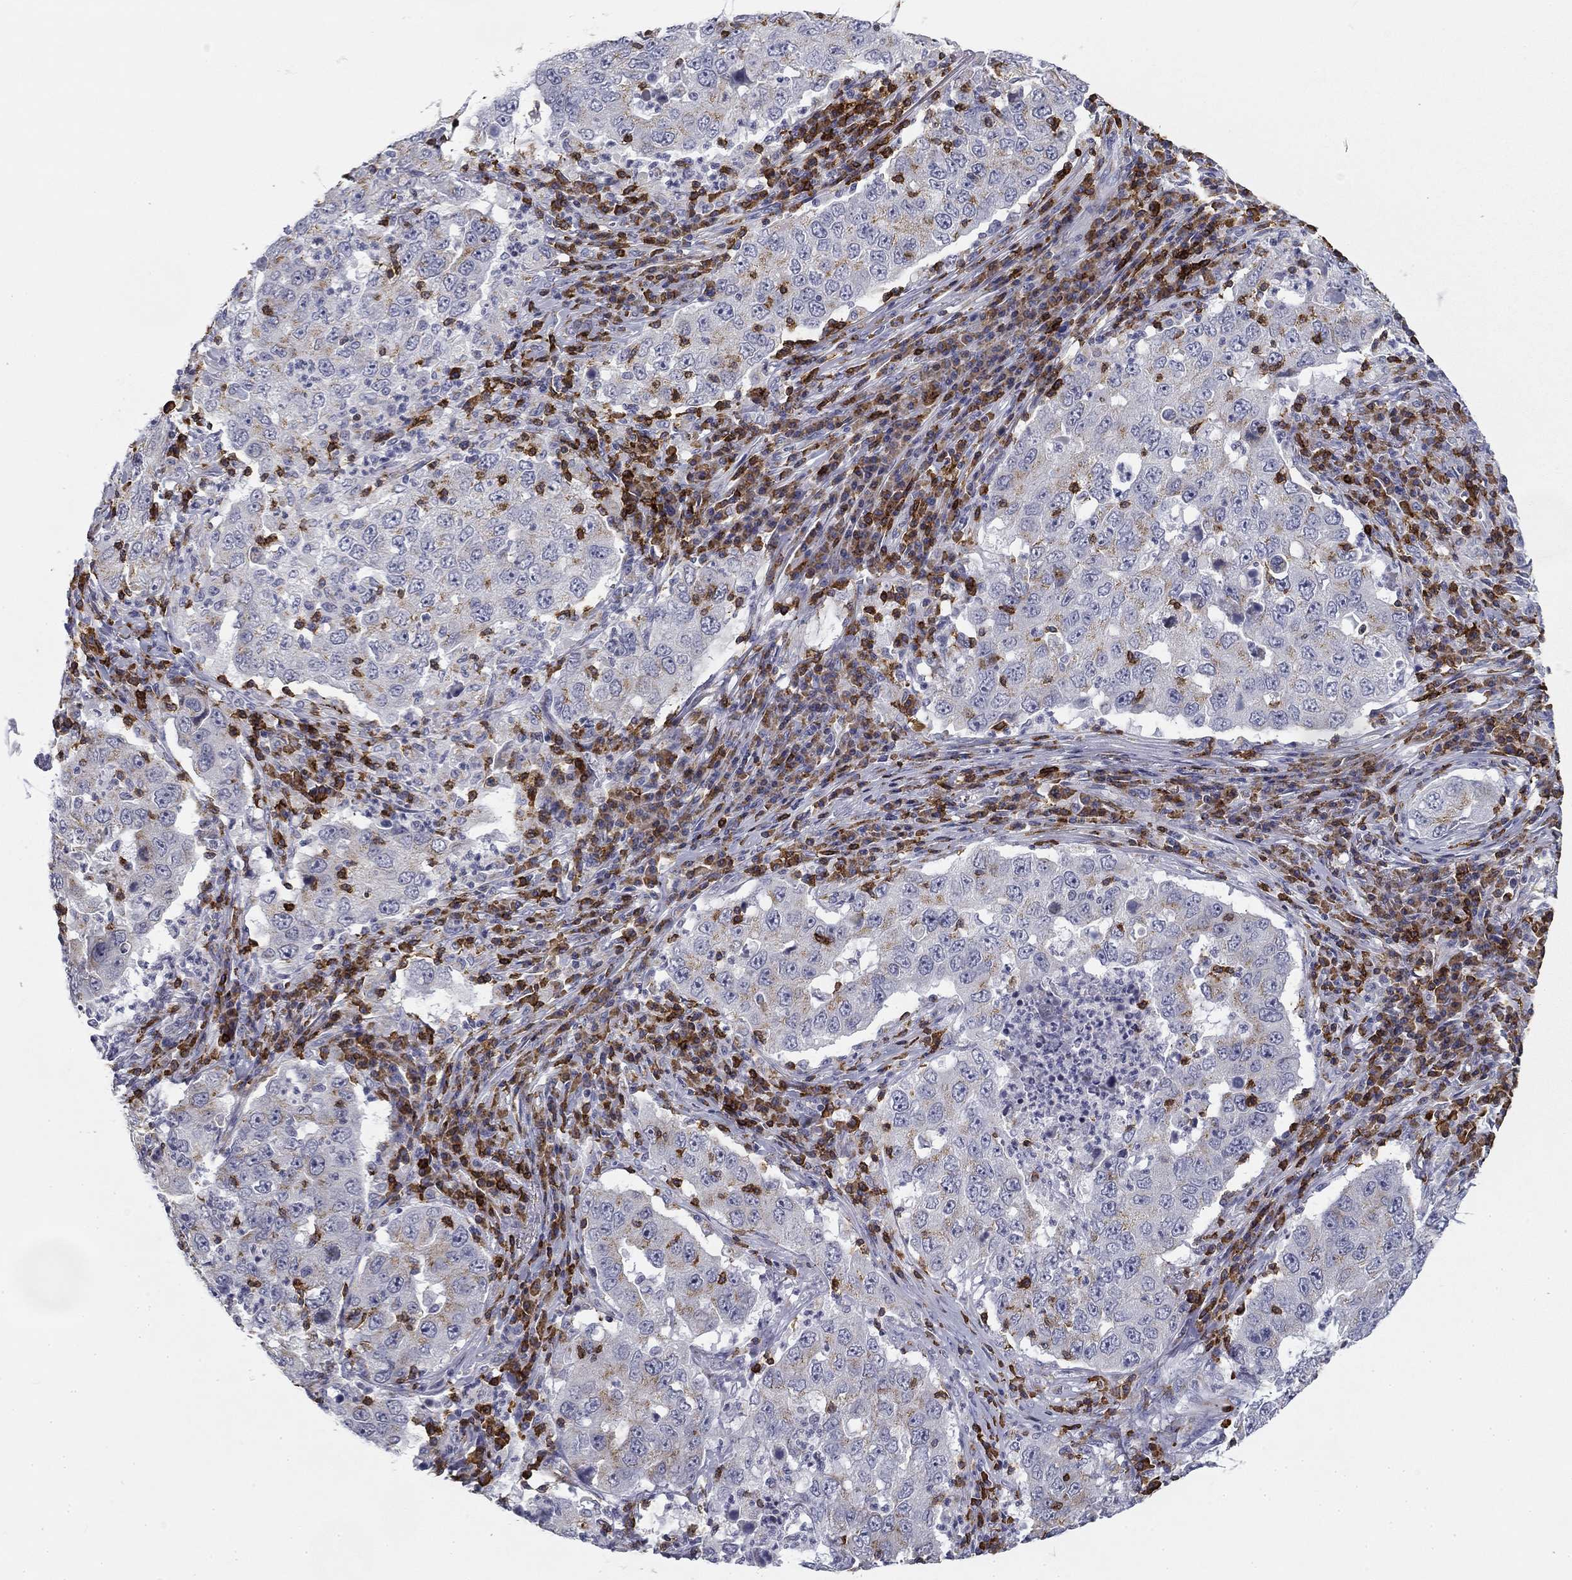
{"staining": {"intensity": "negative", "quantity": "none", "location": "none"}, "tissue": "lung cancer", "cell_type": "Tumor cells", "image_type": "cancer", "snomed": [{"axis": "morphology", "description": "Adenocarcinoma, NOS"}, {"axis": "topography", "description": "Lung"}], "caption": "Tumor cells are negative for brown protein staining in lung adenocarcinoma.", "gene": "TRAT1", "patient": {"sex": "male", "age": 73}}